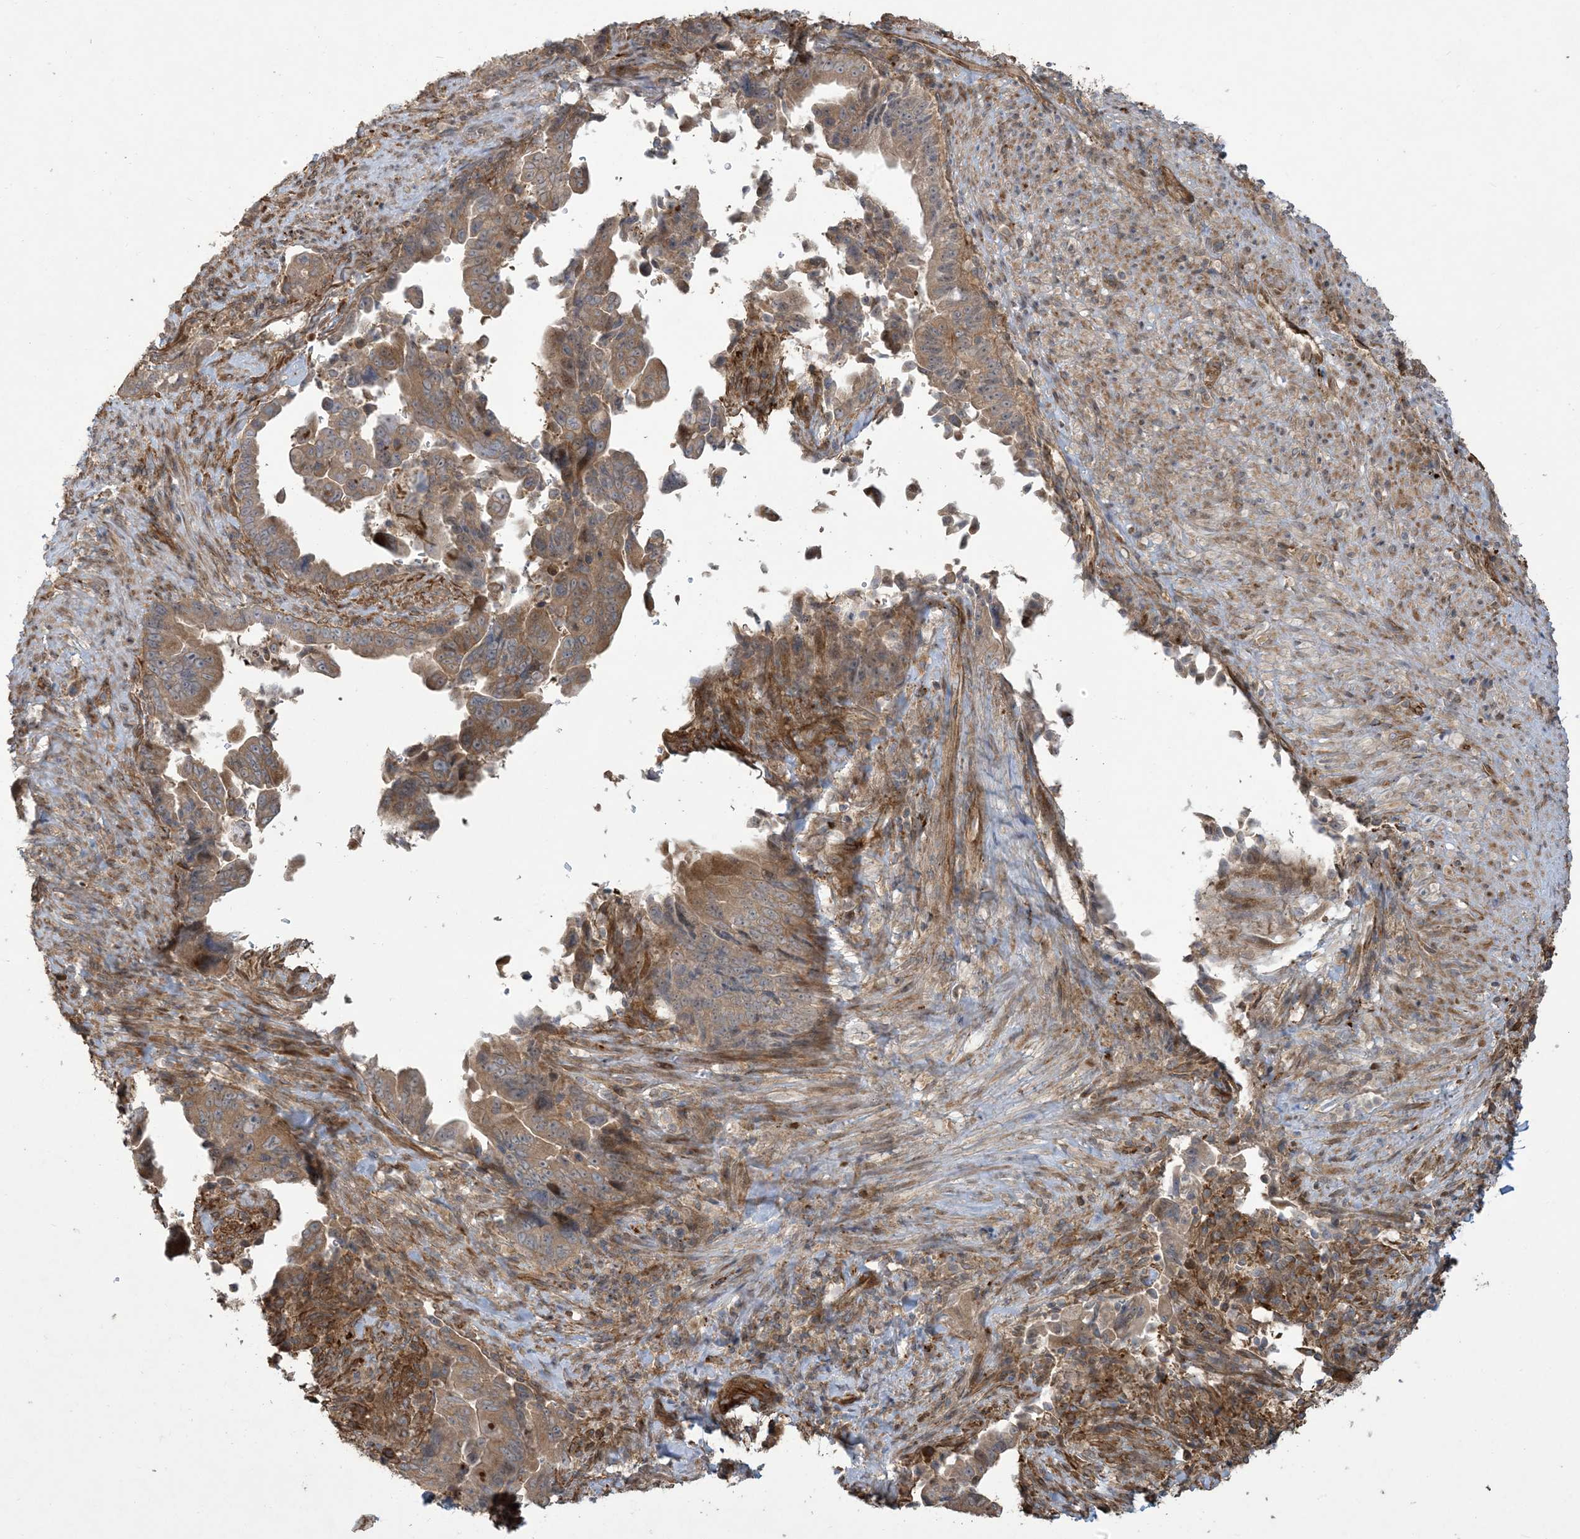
{"staining": {"intensity": "moderate", "quantity": ">75%", "location": "cytoplasmic/membranous"}, "tissue": "pancreatic cancer", "cell_type": "Tumor cells", "image_type": "cancer", "snomed": [{"axis": "morphology", "description": "Adenocarcinoma, NOS"}, {"axis": "topography", "description": "Pancreas"}], "caption": "Moderate cytoplasmic/membranous positivity is seen in about >75% of tumor cells in adenocarcinoma (pancreatic). Nuclei are stained in blue.", "gene": "KLHL18", "patient": {"sex": "male", "age": 70}}